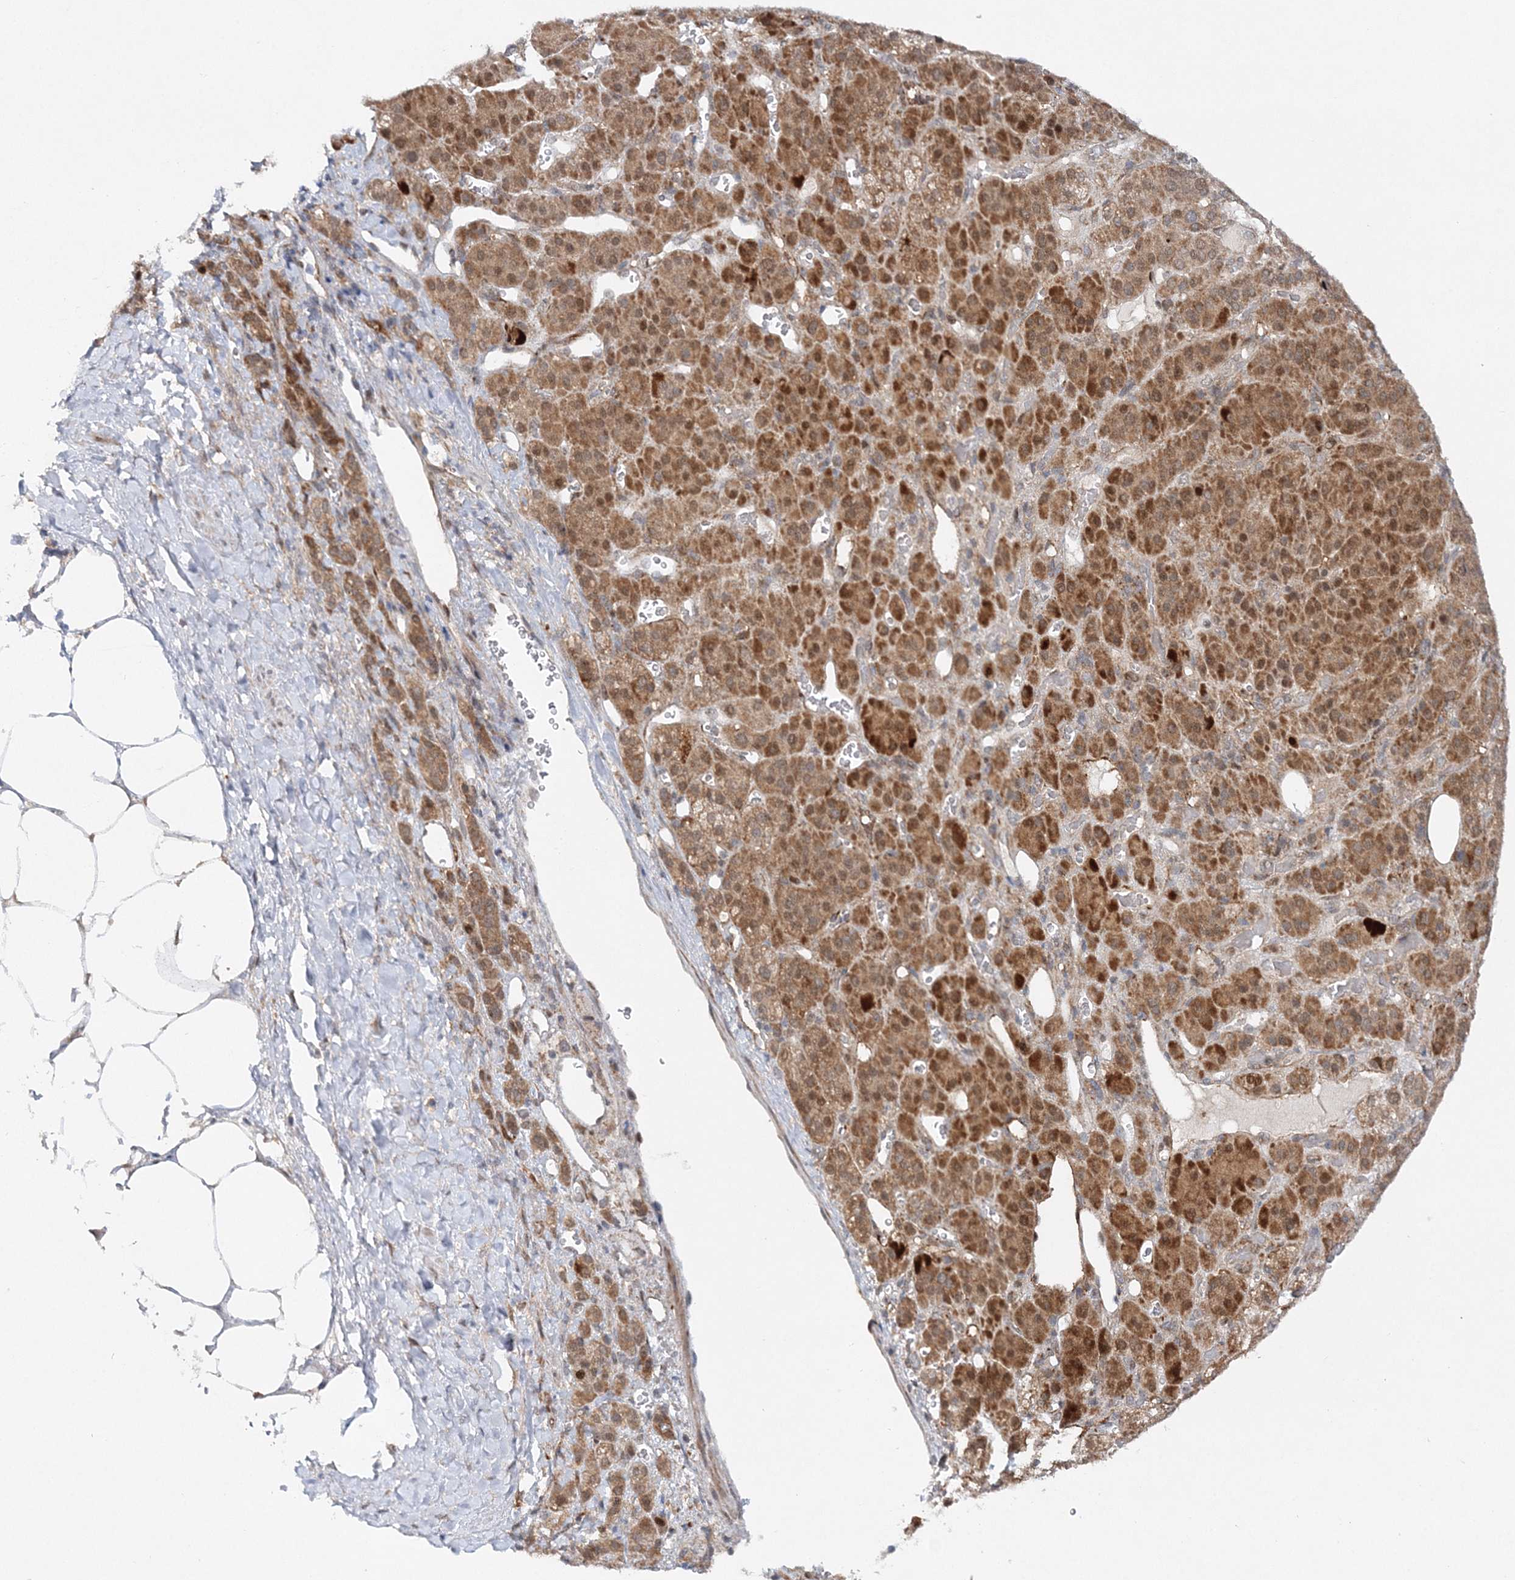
{"staining": {"intensity": "moderate", "quantity": ">75%", "location": "cytoplasmic/membranous,nuclear"}, "tissue": "adrenal gland", "cell_type": "Glandular cells", "image_type": "normal", "snomed": [{"axis": "morphology", "description": "Normal tissue, NOS"}, {"axis": "topography", "description": "Adrenal gland"}], "caption": "Protein staining by IHC reveals moderate cytoplasmic/membranous,nuclear staining in approximately >75% of glandular cells in normal adrenal gland.", "gene": "RAB11FIP2", "patient": {"sex": "male", "age": 57}}